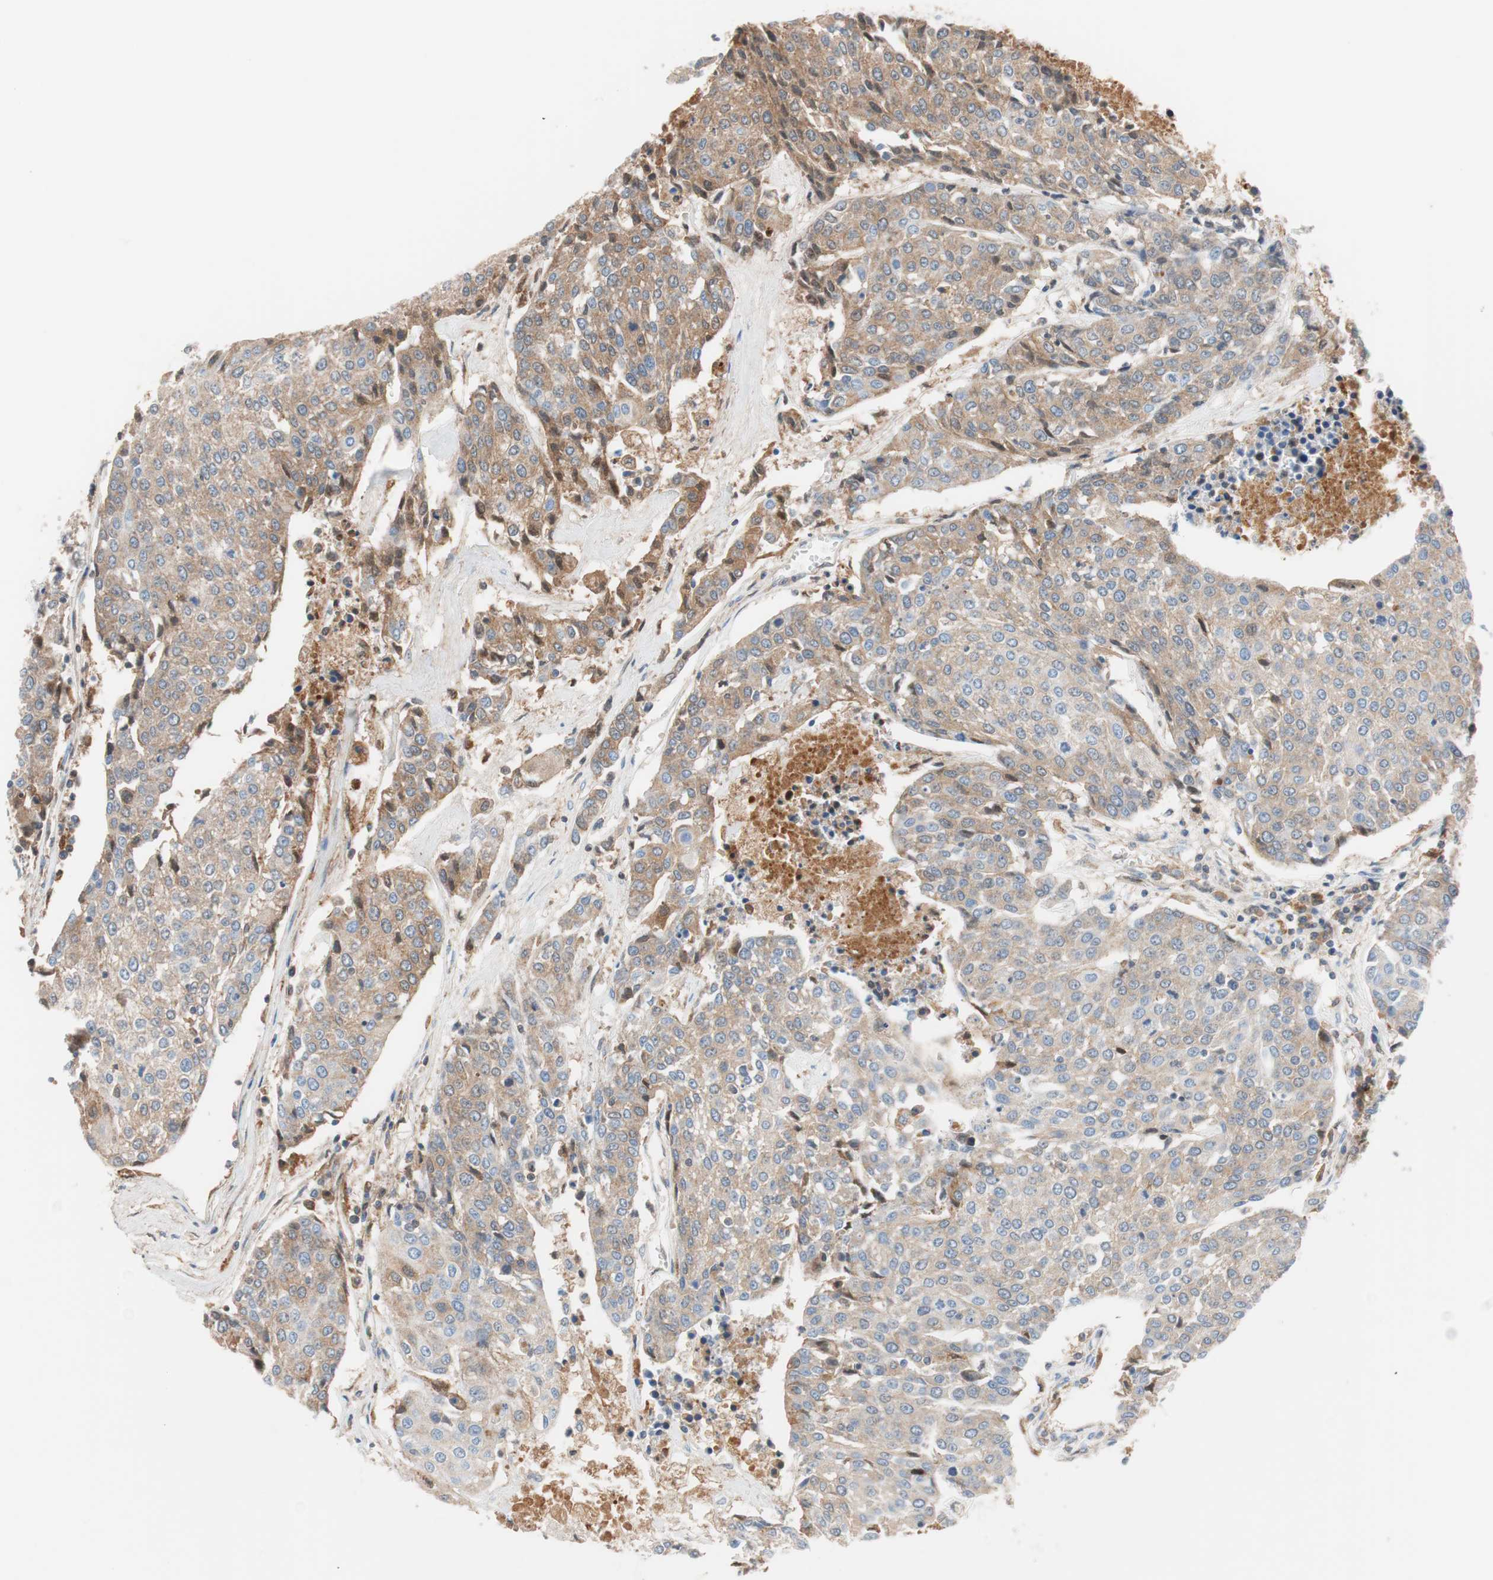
{"staining": {"intensity": "weak", "quantity": ">75%", "location": "cytoplasmic/membranous"}, "tissue": "urothelial cancer", "cell_type": "Tumor cells", "image_type": "cancer", "snomed": [{"axis": "morphology", "description": "Urothelial carcinoma, High grade"}, {"axis": "topography", "description": "Urinary bladder"}], "caption": "An image showing weak cytoplasmic/membranous positivity in about >75% of tumor cells in urothelial carcinoma (high-grade), as visualized by brown immunohistochemical staining.", "gene": "RBP4", "patient": {"sex": "female", "age": 85}}